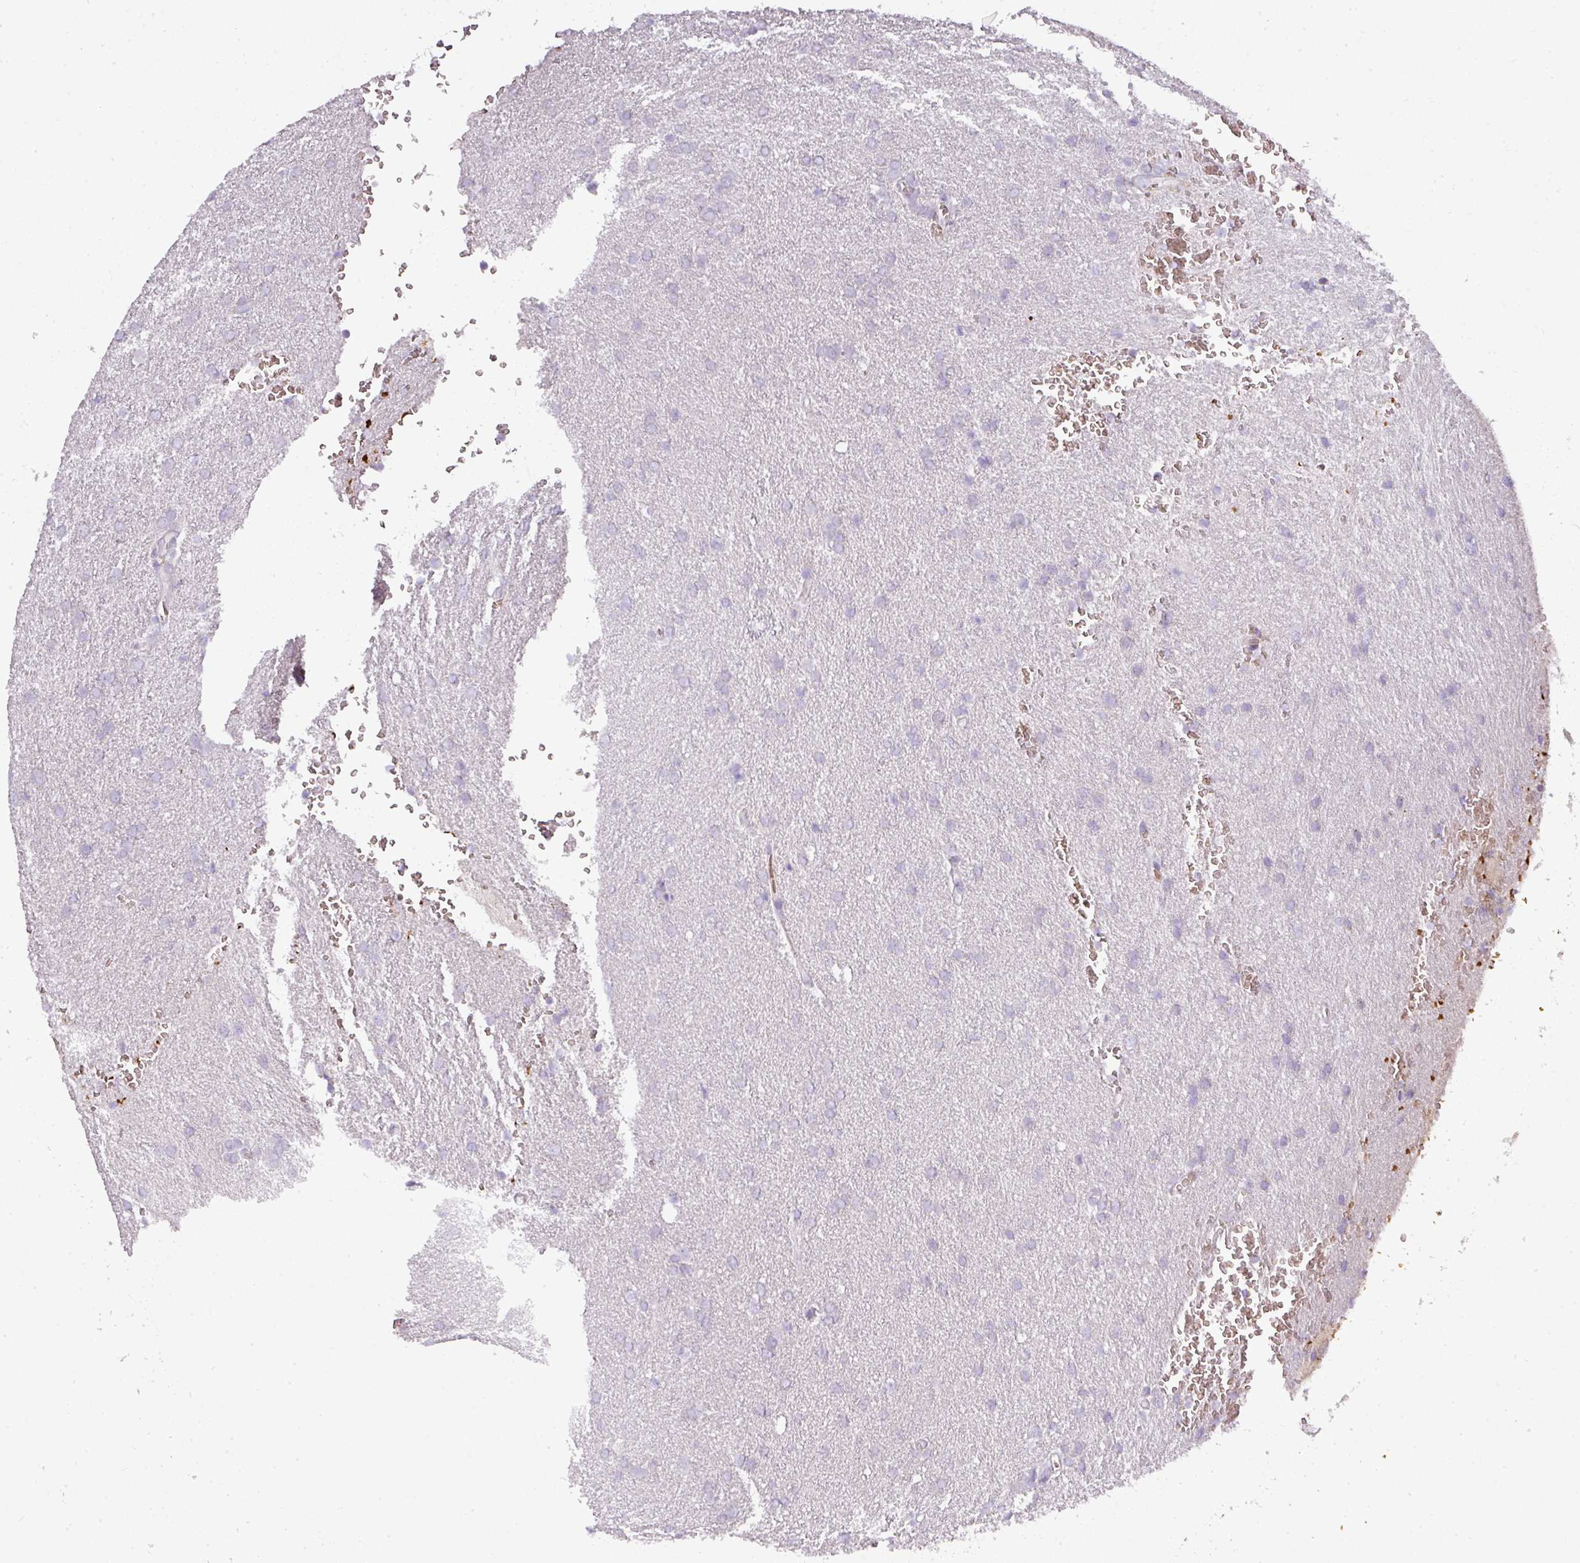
{"staining": {"intensity": "negative", "quantity": "none", "location": "none"}, "tissue": "glioma", "cell_type": "Tumor cells", "image_type": "cancer", "snomed": [{"axis": "morphology", "description": "Glioma, malignant, Low grade"}, {"axis": "topography", "description": "Brain"}], "caption": "High power microscopy image of an IHC photomicrograph of malignant glioma (low-grade), revealing no significant positivity in tumor cells.", "gene": "ATP6V1F", "patient": {"sex": "female", "age": 33}}